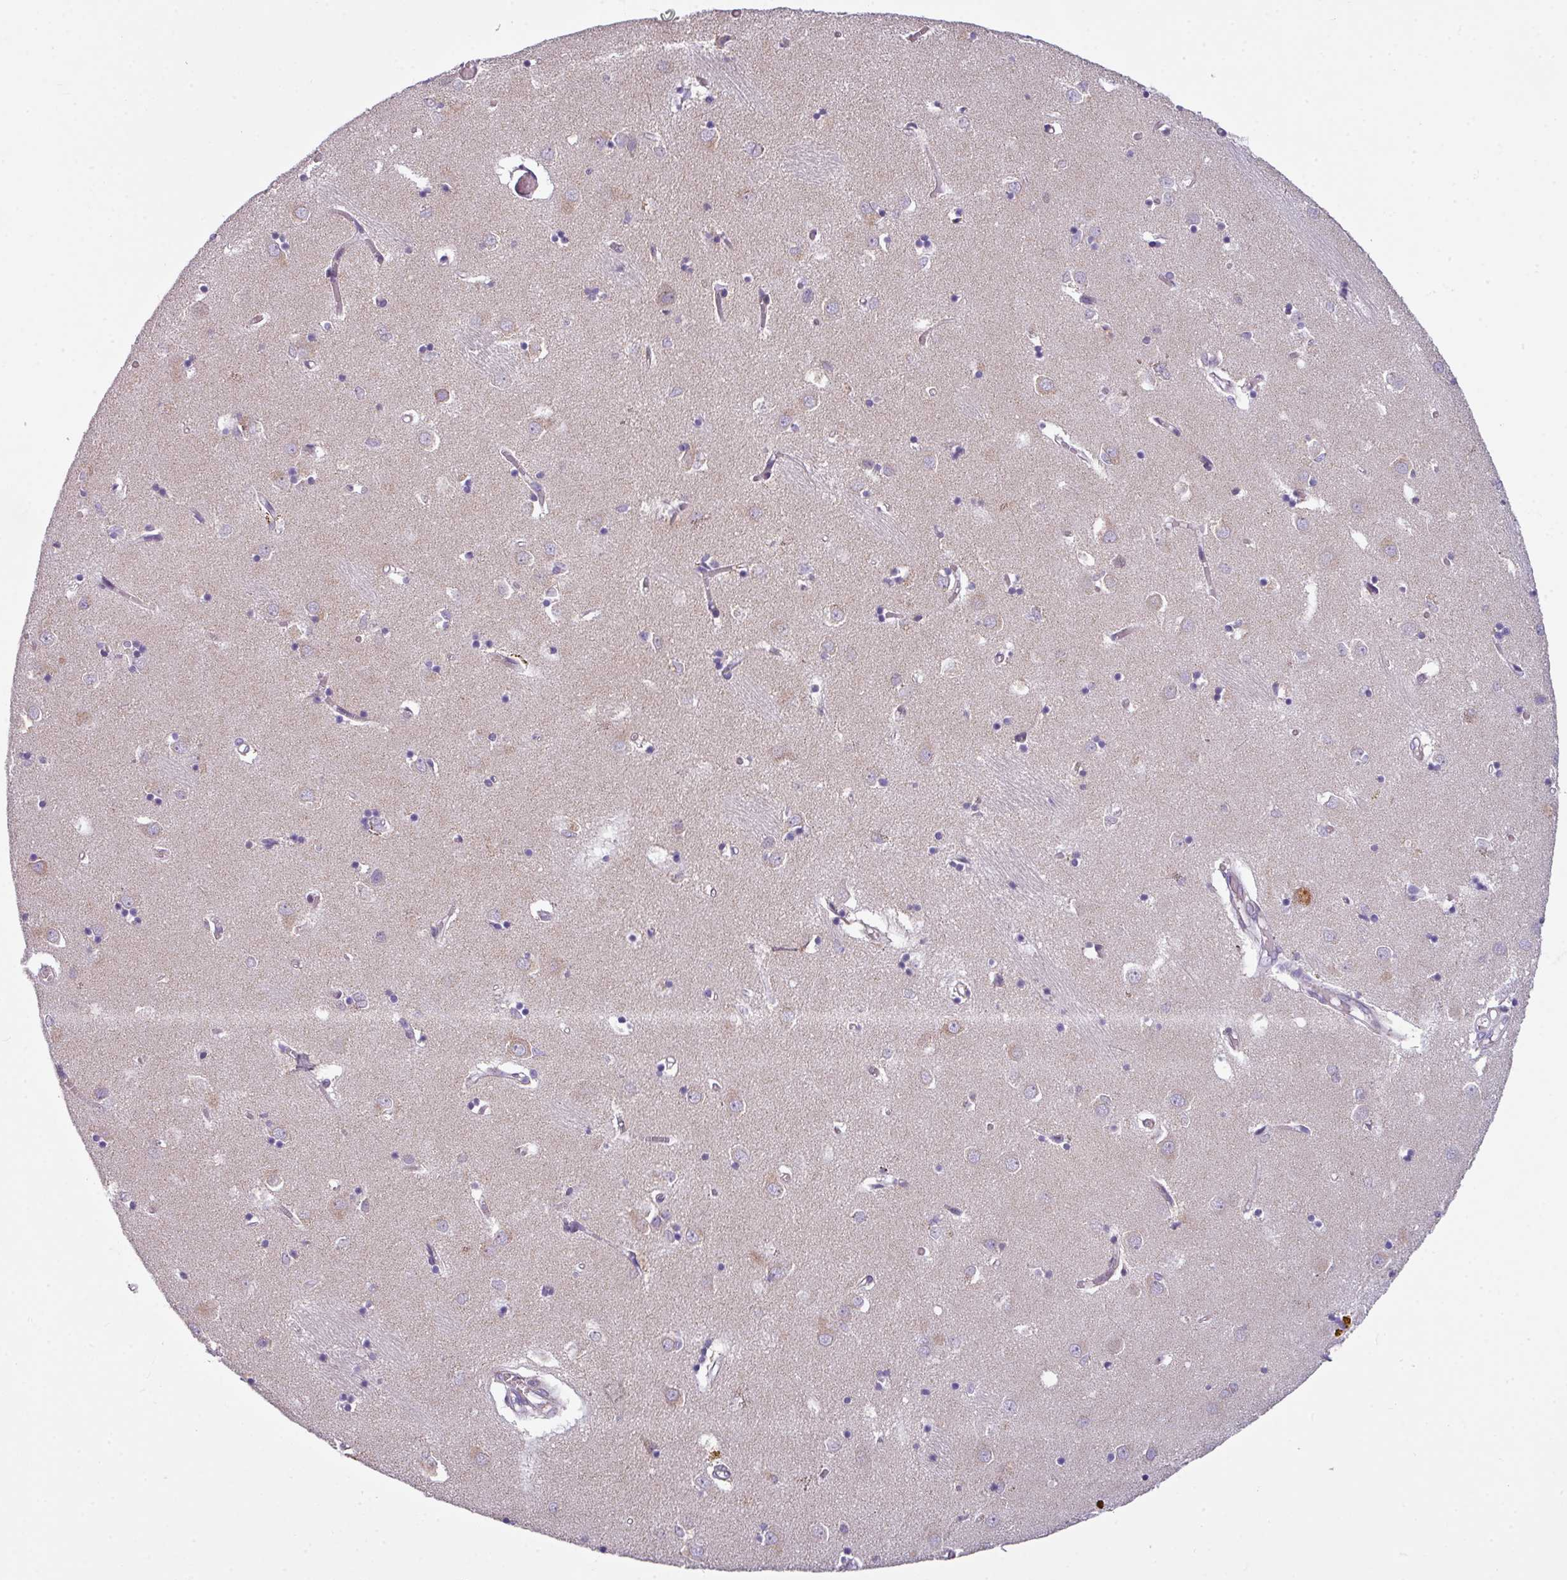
{"staining": {"intensity": "negative", "quantity": "none", "location": "none"}, "tissue": "caudate", "cell_type": "Glial cells", "image_type": "normal", "snomed": [{"axis": "morphology", "description": "Normal tissue, NOS"}, {"axis": "topography", "description": "Lateral ventricle wall"}], "caption": "Human caudate stained for a protein using immunohistochemistry (IHC) demonstrates no positivity in glial cells.", "gene": "C2orf68", "patient": {"sex": "male", "age": 70}}